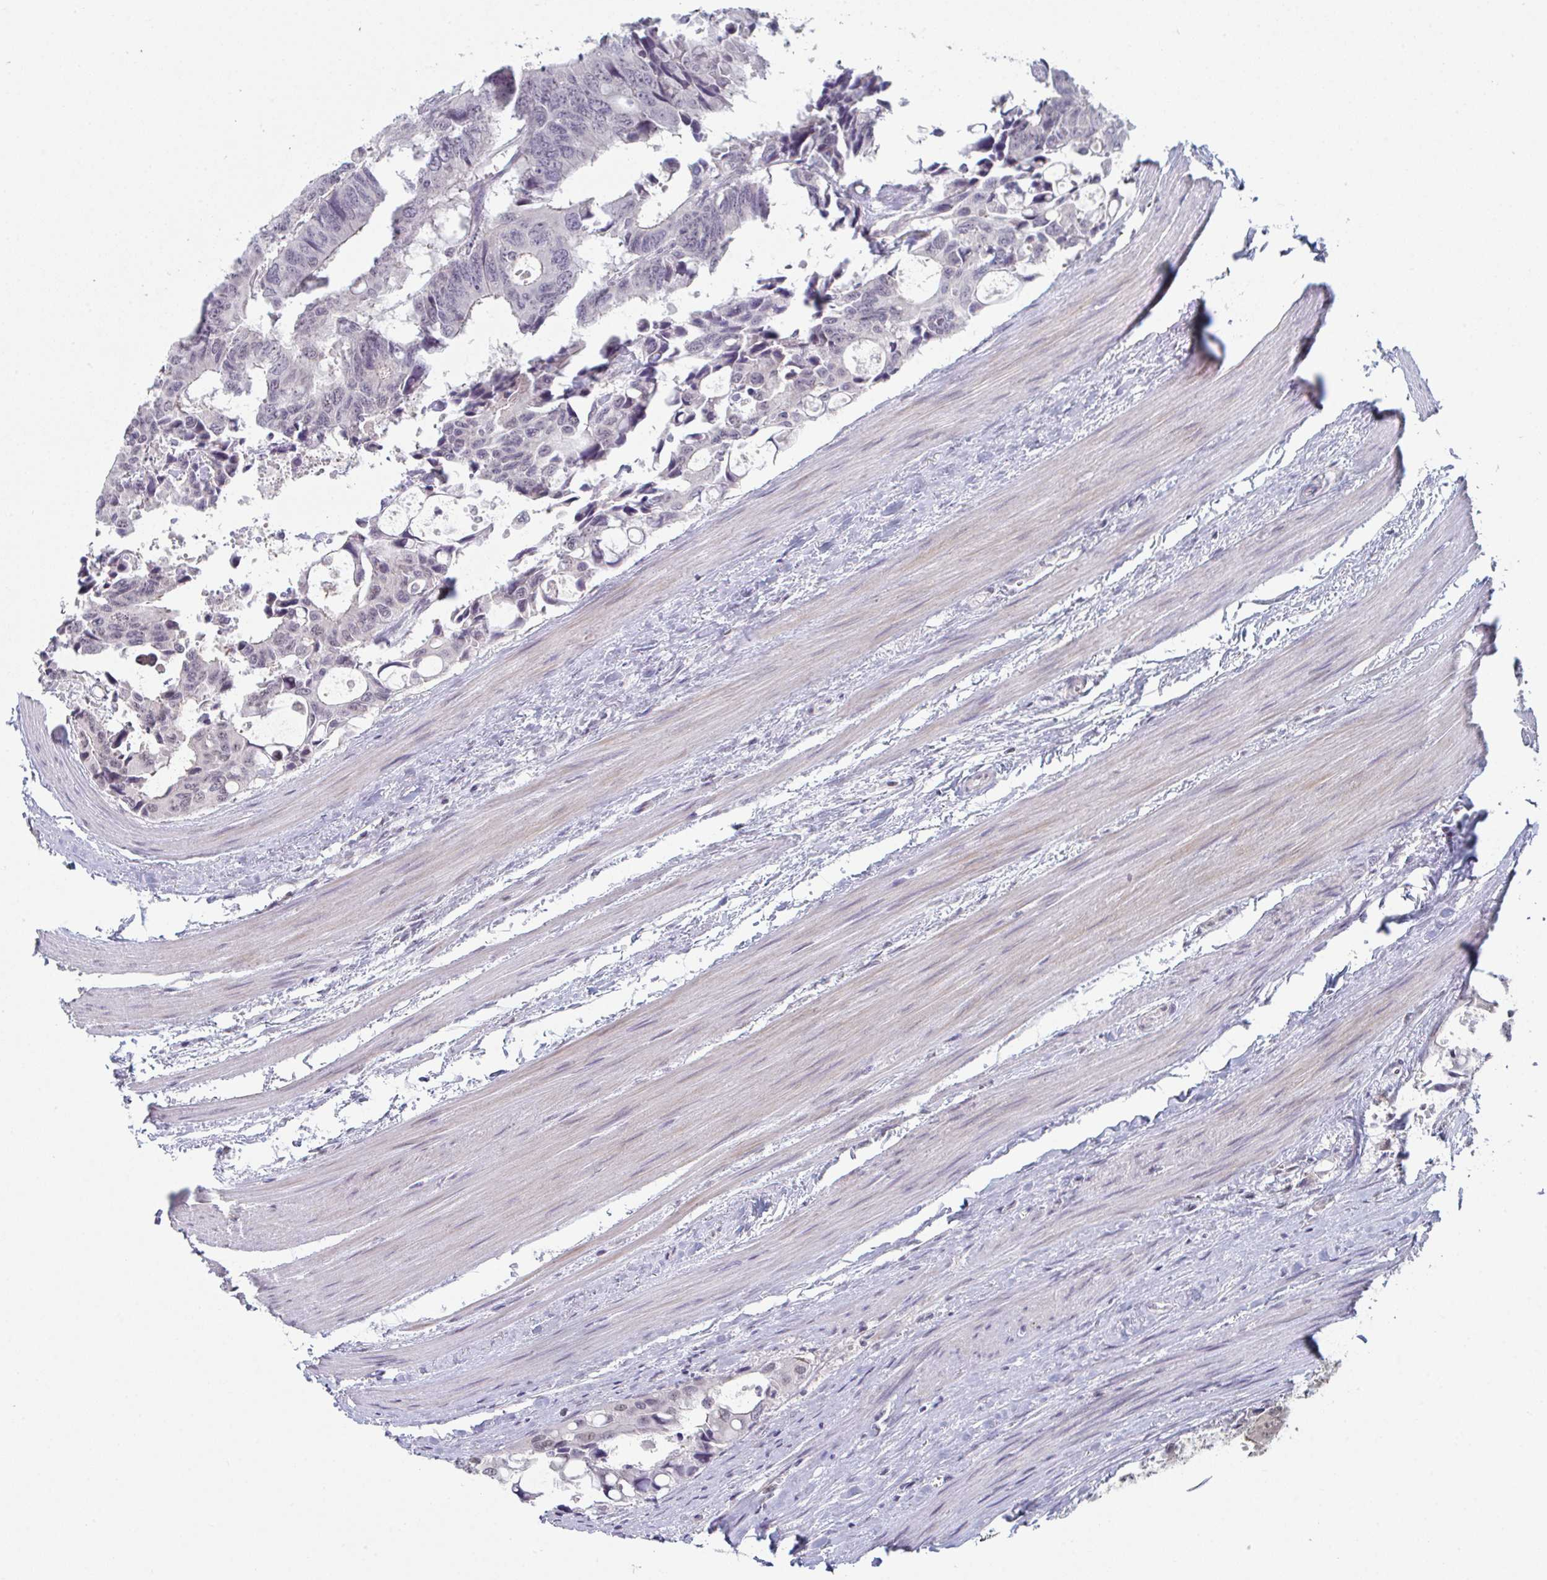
{"staining": {"intensity": "weak", "quantity": "25%-75%", "location": "cytoplasmic/membranous"}, "tissue": "colorectal cancer", "cell_type": "Tumor cells", "image_type": "cancer", "snomed": [{"axis": "morphology", "description": "Adenocarcinoma, NOS"}, {"axis": "topography", "description": "Rectum"}], "caption": "Adenocarcinoma (colorectal) stained for a protein (brown) exhibits weak cytoplasmic/membranous positive expression in approximately 25%-75% of tumor cells.", "gene": "ZNF214", "patient": {"sex": "male", "age": 76}}